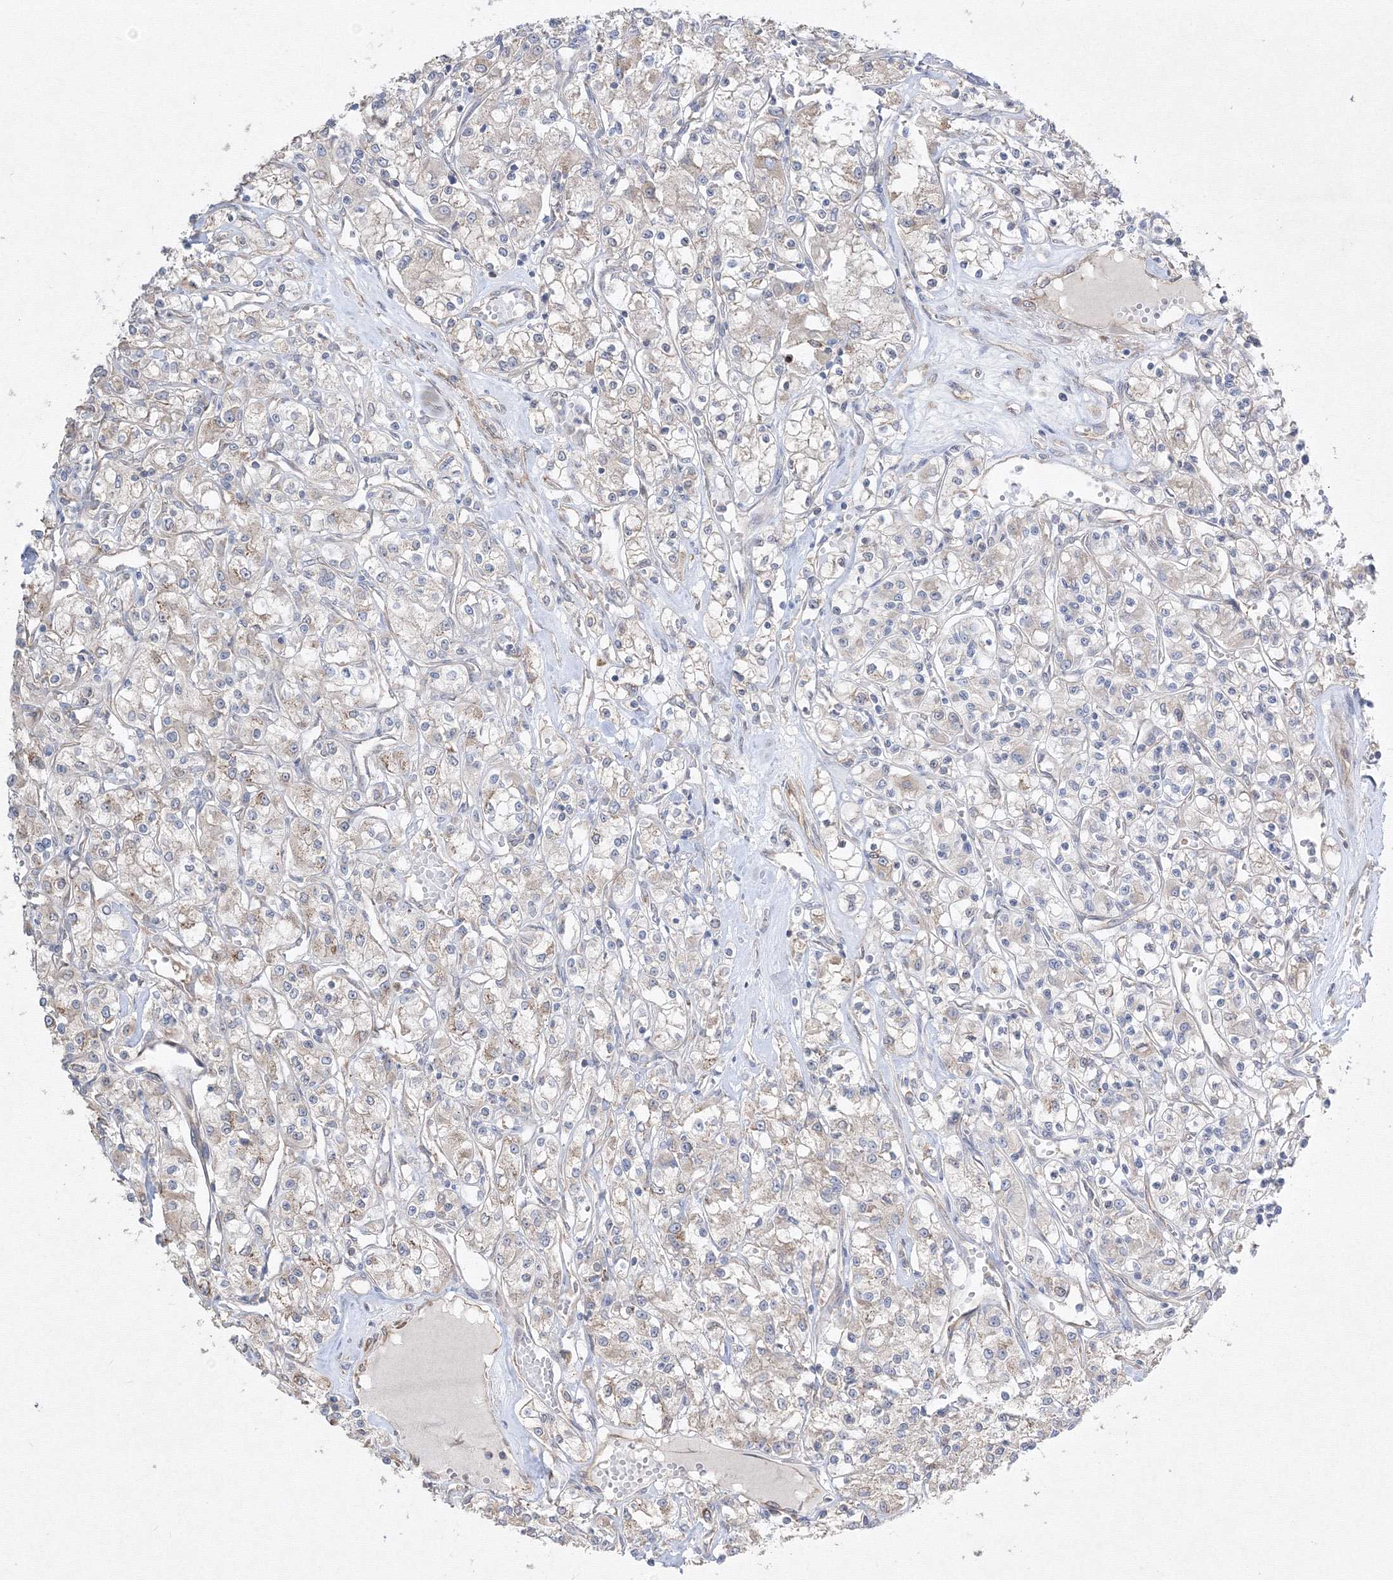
{"staining": {"intensity": "negative", "quantity": "none", "location": "none"}, "tissue": "renal cancer", "cell_type": "Tumor cells", "image_type": "cancer", "snomed": [{"axis": "morphology", "description": "Adenocarcinoma, NOS"}, {"axis": "topography", "description": "Kidney"}], "caption": "There is no significant positivity in tumor cells of adenocarcinoma (renal).", "gene": "FBXL8", "patient": {"sex": "female", "age": 59}}